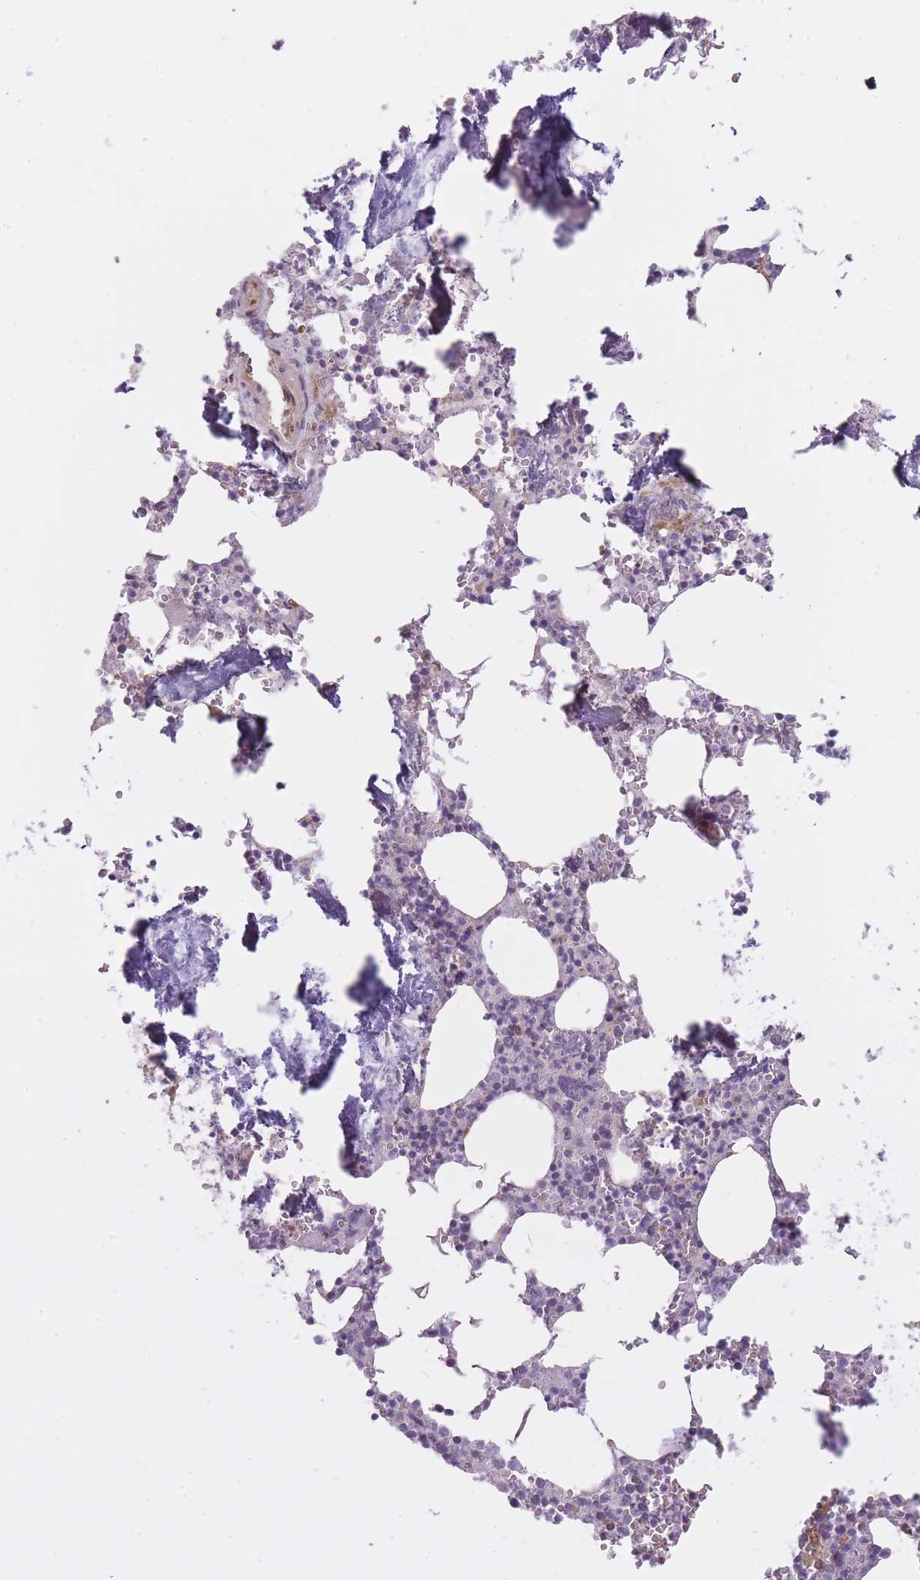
{"staining": {"intensity": "moderate", "quantity": "<25%", "location": "cytoplasmic/membranous"}, "tissue": "bone marrow", "cell_type": "Hematopoietic cells", "image_type": "normal", "snomed": [{"axis": "morphology", "description": "Normal tissue, NOS"}, {"axis": "topography", "description": "Bone marrow"}], "caption": "A high-resolution image shows IHC staining of unremarkable bone marrow, which displays moderate cytoplasmic/membranous expression in about <25% of hematopoietic cells. The staining was performed using DAB to visualize the protein expression in brown, while the nuclei were stained in blue with hematoxylin (Magnification: 20x).", "gene": "PGRMC2", "patient": {"sex": "male", "age": 54}}